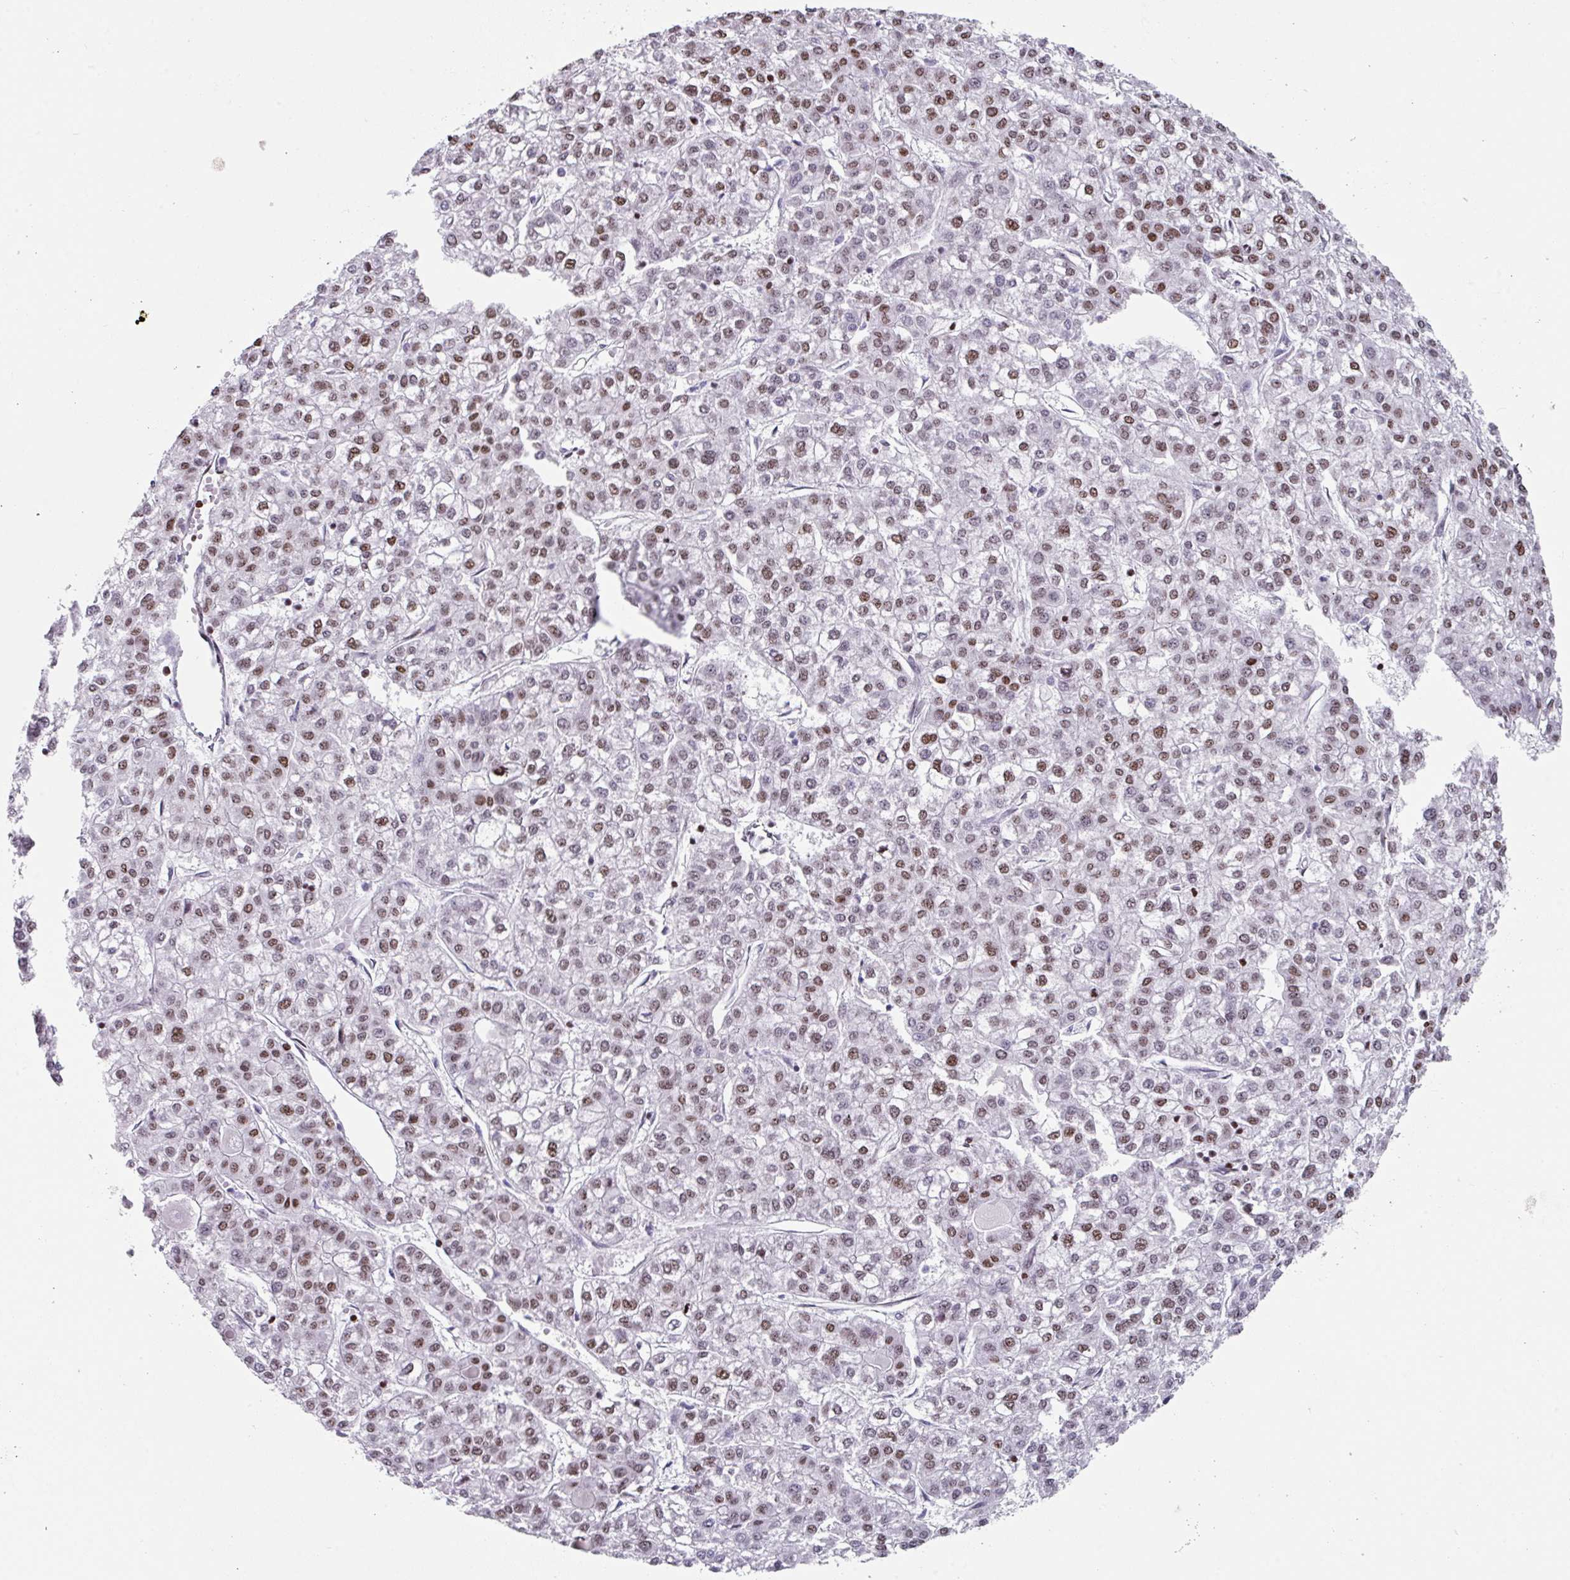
{"staining": {"intensity": "moderate", "quantity": ">75%", "location": "nuclear"}, "tissue": "liver cancer", "cell_type": "Tumor cells", "image_type": "cancer", "snomed": [{"axis": "morphology", "description": "Carcinoma, Hepatocellular, NOS"}, {"axis": "topography", "description": "Liver"}], "caption": "Human liver hepatocellular carcinoma stained with a brown dye reveals moderate nuclear positive expression in approximately >75% of tumor cells.", "gene": "TCF3", "patient": {"sex": "female", "age": 43}}